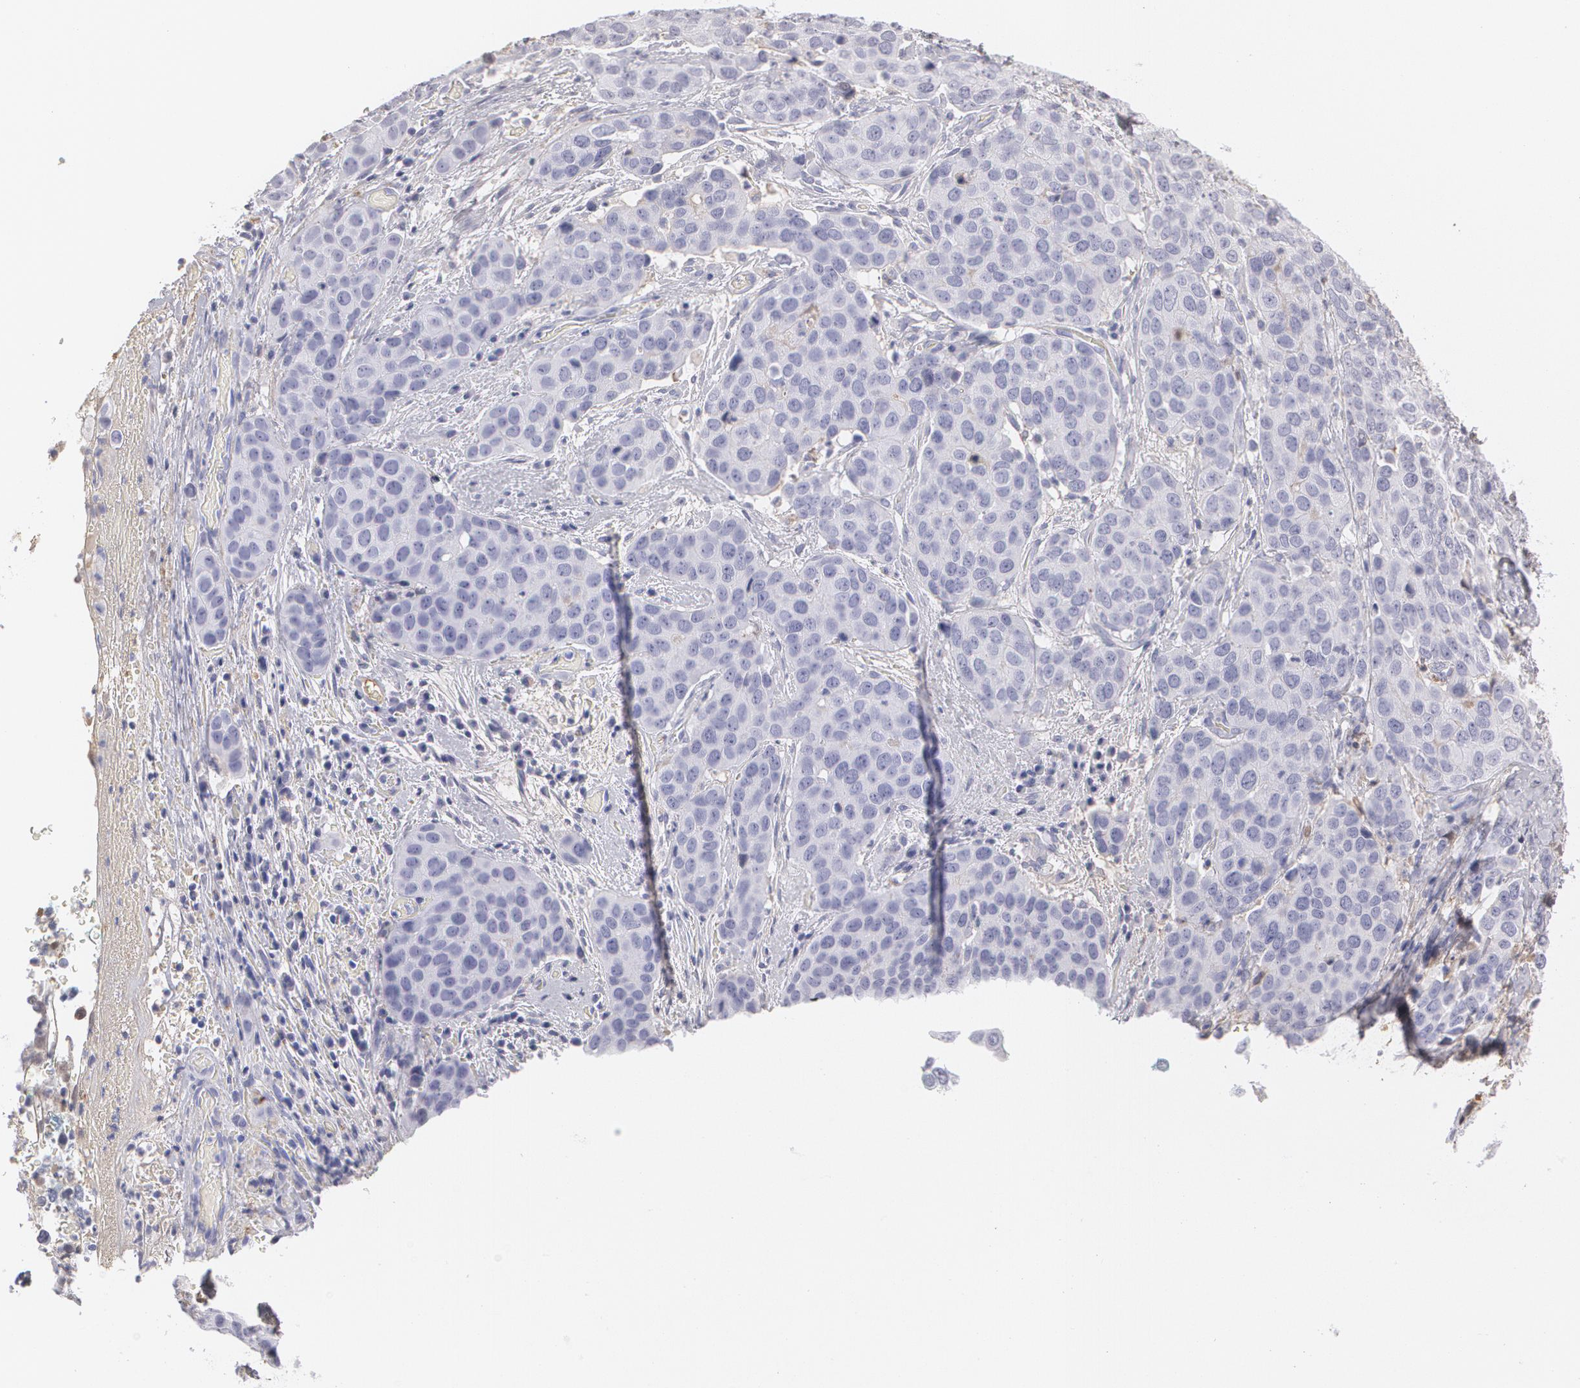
{"staining": {"intensity": "negative", "quantity": "none", "location": "none"}, "tissue": "cervical cancer", "cell_type": "Tumor cells", "image_type": "cancer", "snomed": [{"axis": "morphology", "description": "Squamous cell carcinoma, NOS"}, {"axis": "topography", "description": "Cervix"}], "caption": "Tumor cells are negative for protein expression in human cervical cancer (squamous cell carcinoma).", "gene": "SERPINA1", "patient": {"sex": "female", "age": 54}}